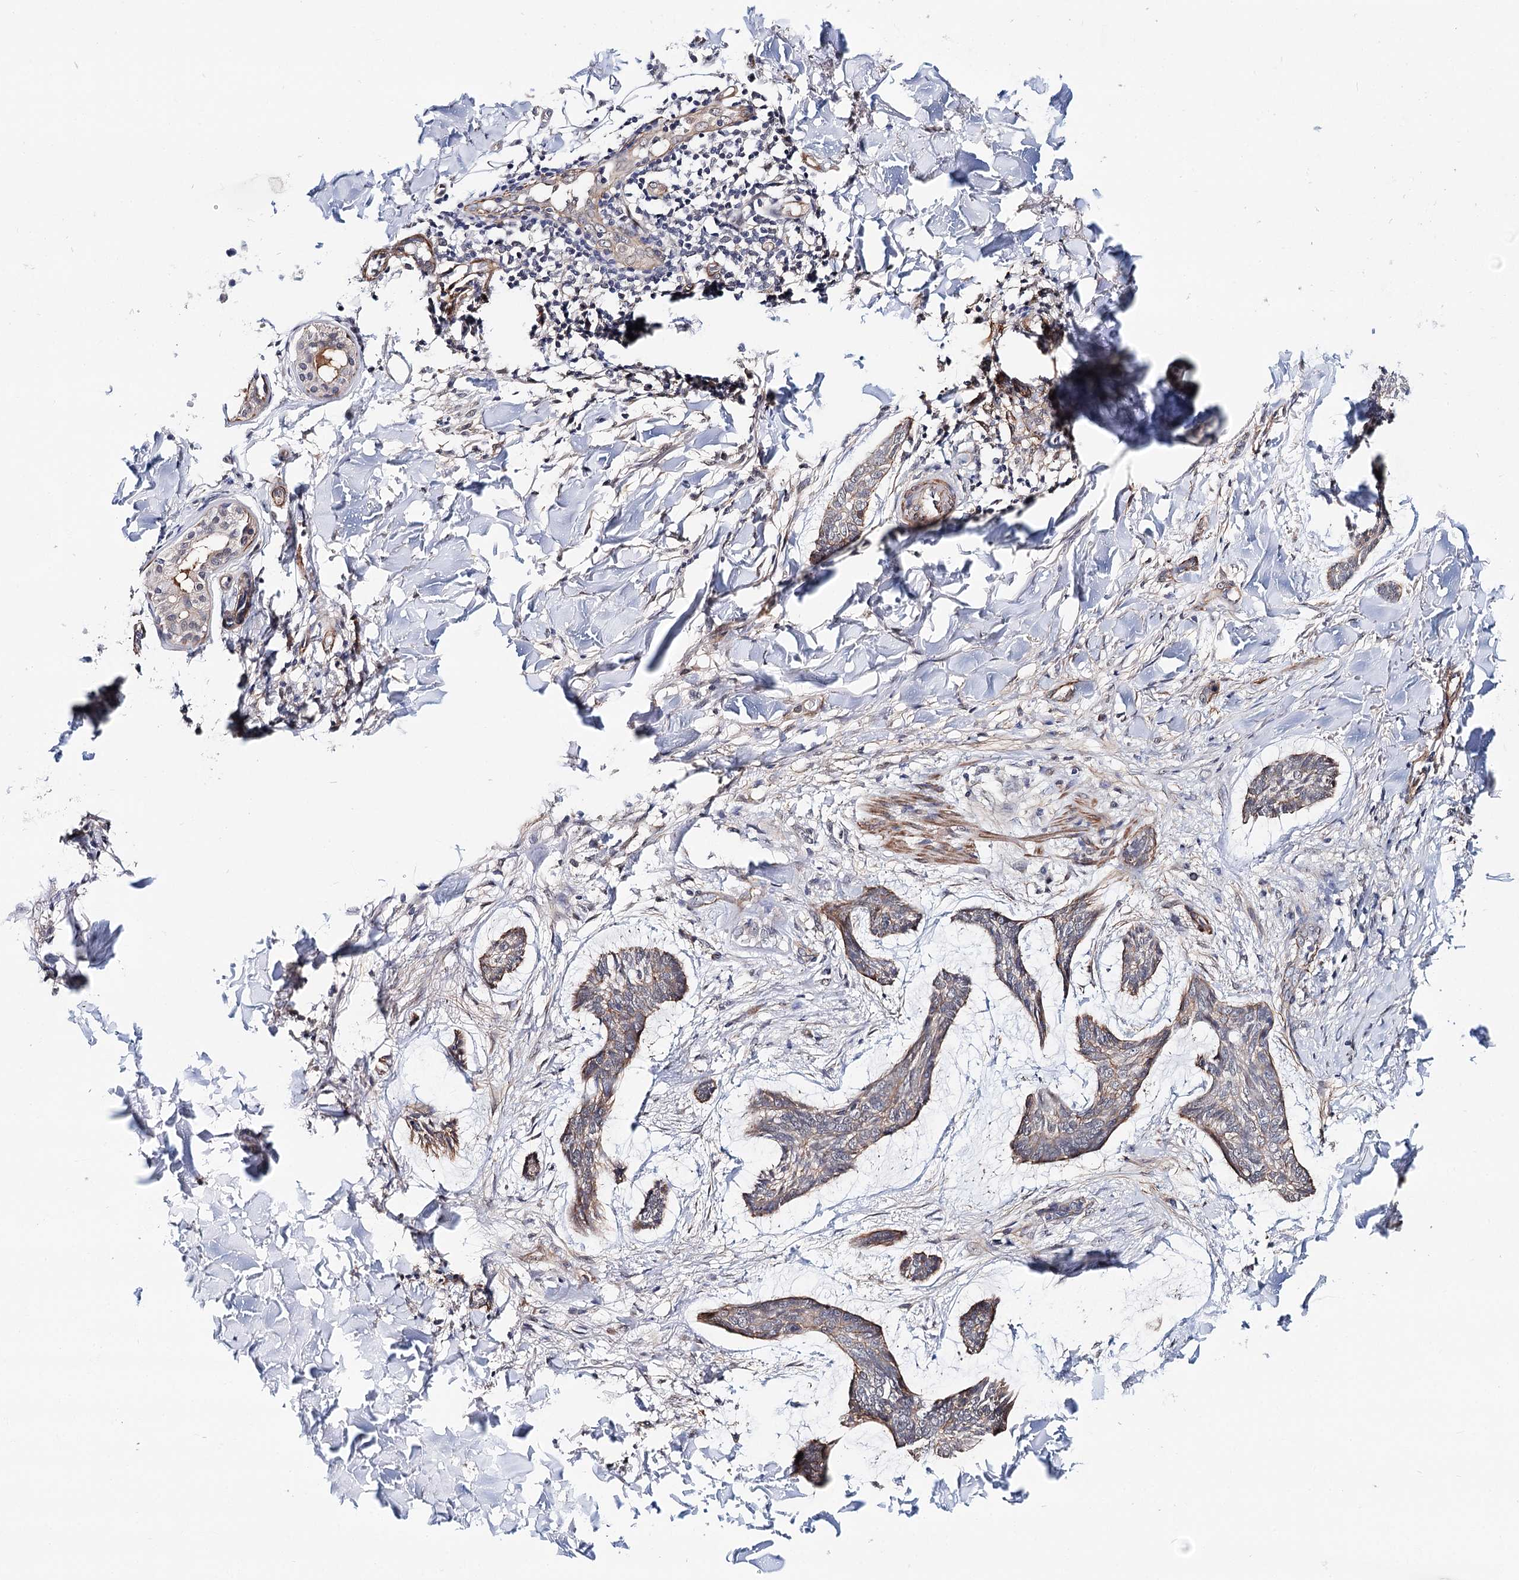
{"staining": {"intensity": "weak", "quantity": "<25%", "location": "cytoplasmic/membranous"}, "tissue": "skin cancer", "cell_type": "Tumor cells", "image_type": "cancer", "snomed": [{"axis": "morphology", "description": "Basal cell carcinoma"}, {"axis": "topography", "description": "Skin"}], "caption": "DAB (3,3'-diaminobenzidine) immunohistochemical staining of skin basal cell carcinoma displays no significant expression in tumor cells.", "gene": "PPP2R5B", "patient": {"sex": "male", "age": 43}}